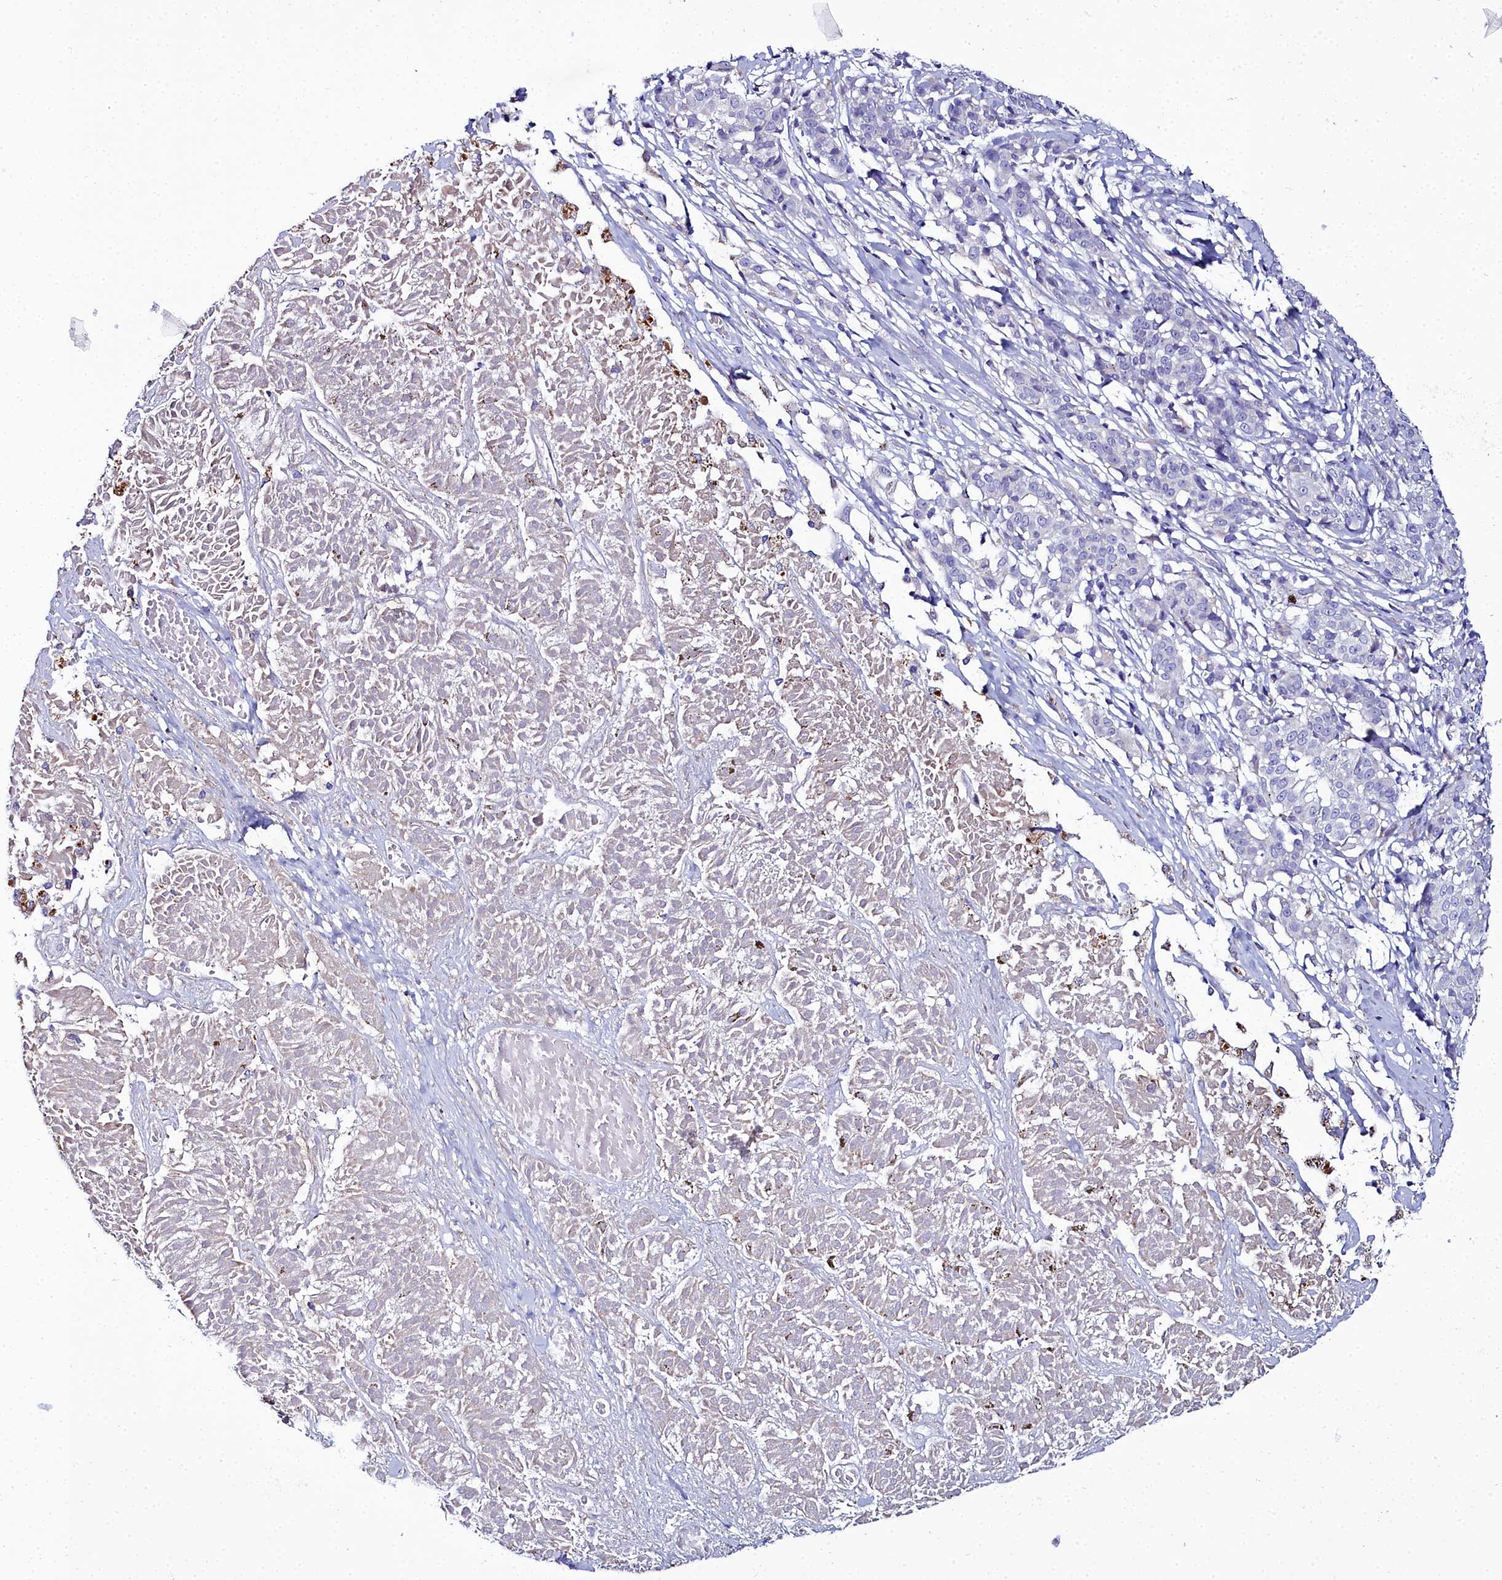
{"staining": {"intensity": "negative", "quantity": "none", "location": "none"}, "tissue": "melanoma", "cell_type": "Tumor cells", "image_type": "cancer", "snomed": [{"axis": "morphology", "description": "Malignant melanoma, NOS"}, {"axis": "topography", "description": "Skin"}], "caption": "This is an IHC histopathology image of human malignant melanoma. There is no staining in tumor cells.", "gene": "ELAPOR2", "patient": {"sex": "female", "age": 72}}